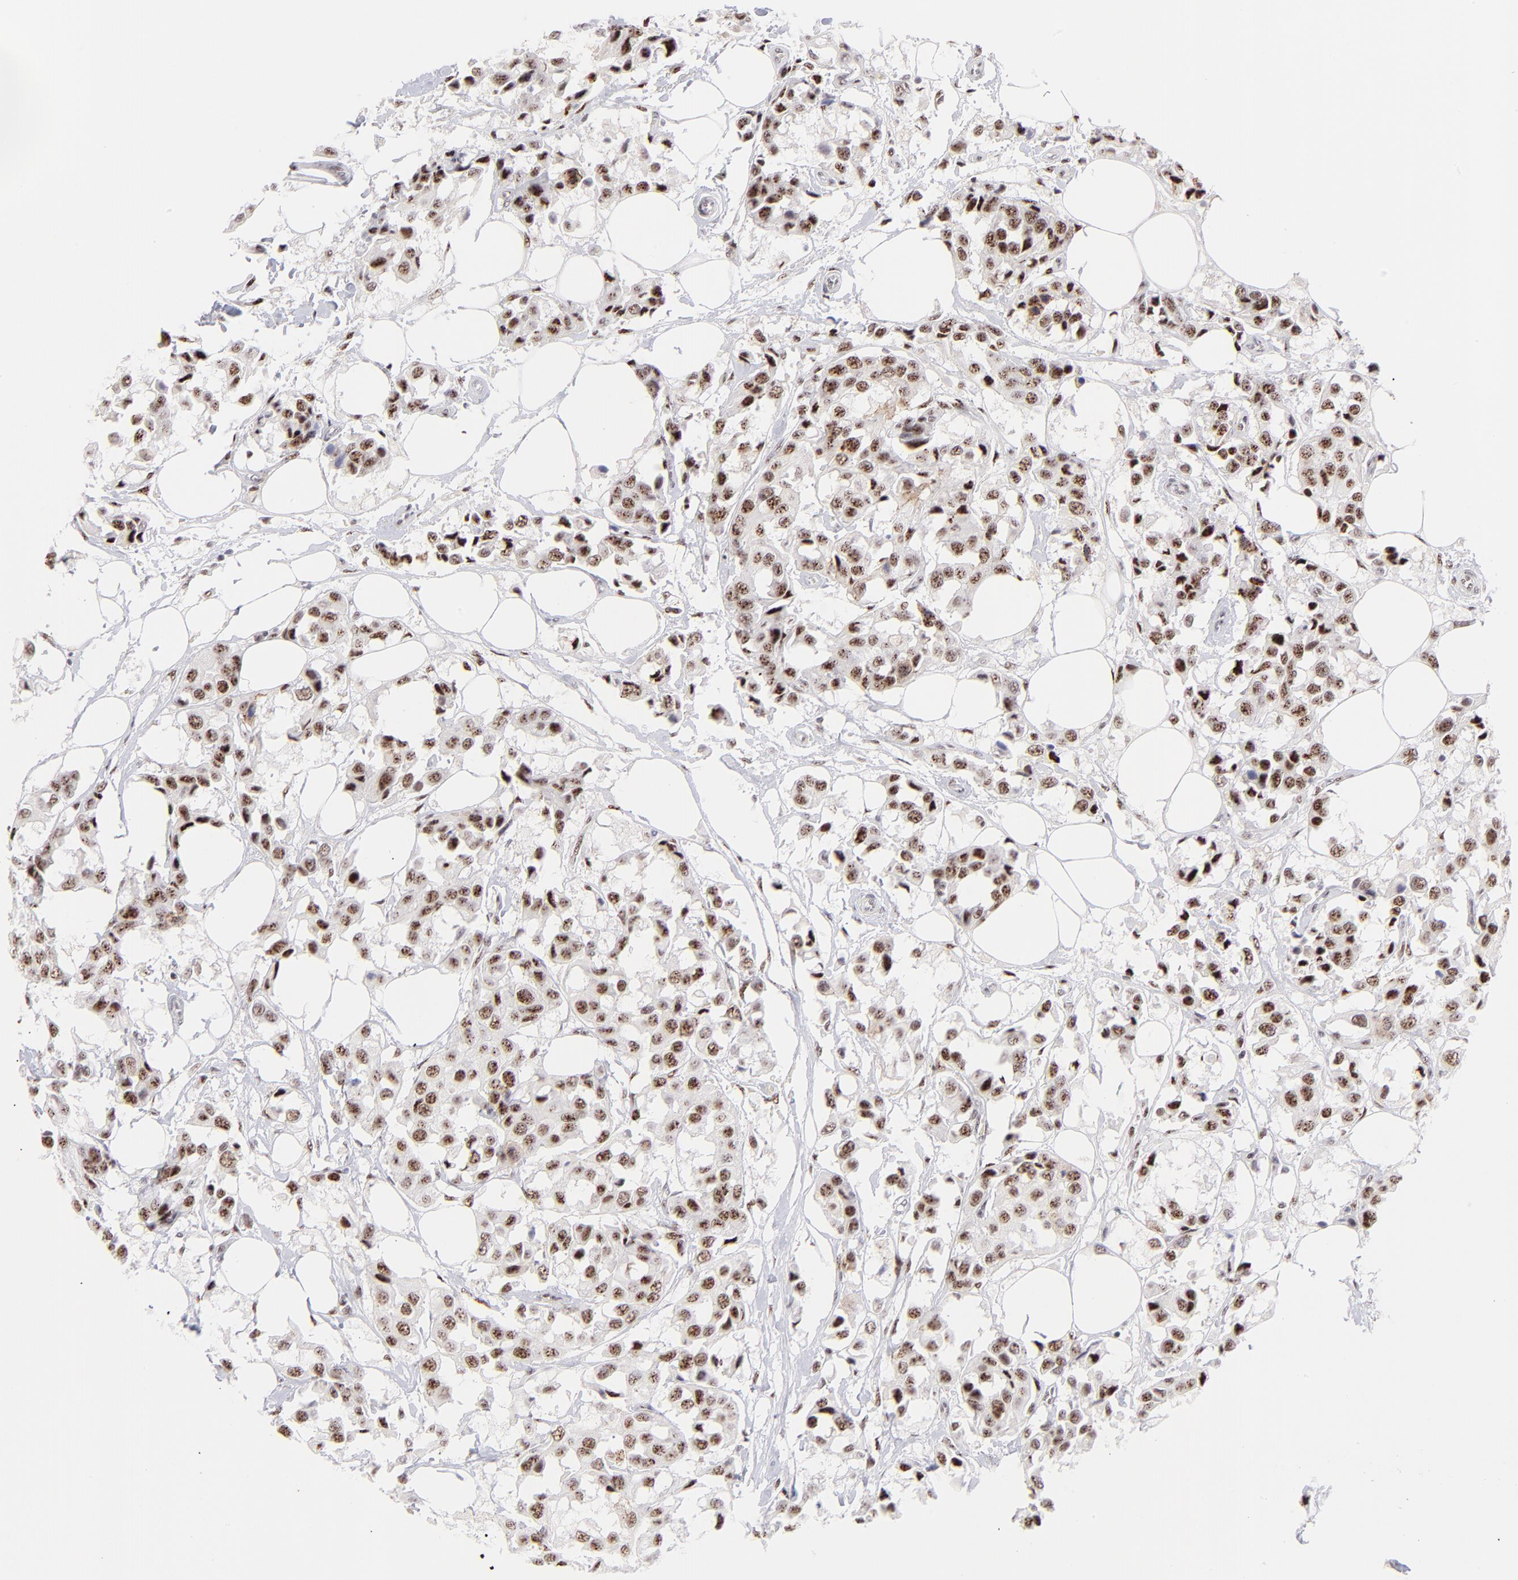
{"staining": {"intensity": "moderate", "quantity": ">75%", "location": "nuclear"}, "tissue": "breast cancer", "cell_type": "Tumor cells", "image_type": "cancer", "snomed": [{"axis": "morphology", "description": "Duct carcinoma"}, {"axis": "topography", "description": "Breast"}], "caption": "A histopathology image of breast cancer (intraductal carcinoma) stained for a protein demonstrates moderate nuclear brown staining in tumor cells.", "gene": "CDC25C", "patient": {"sex": "female", "age": 80}}